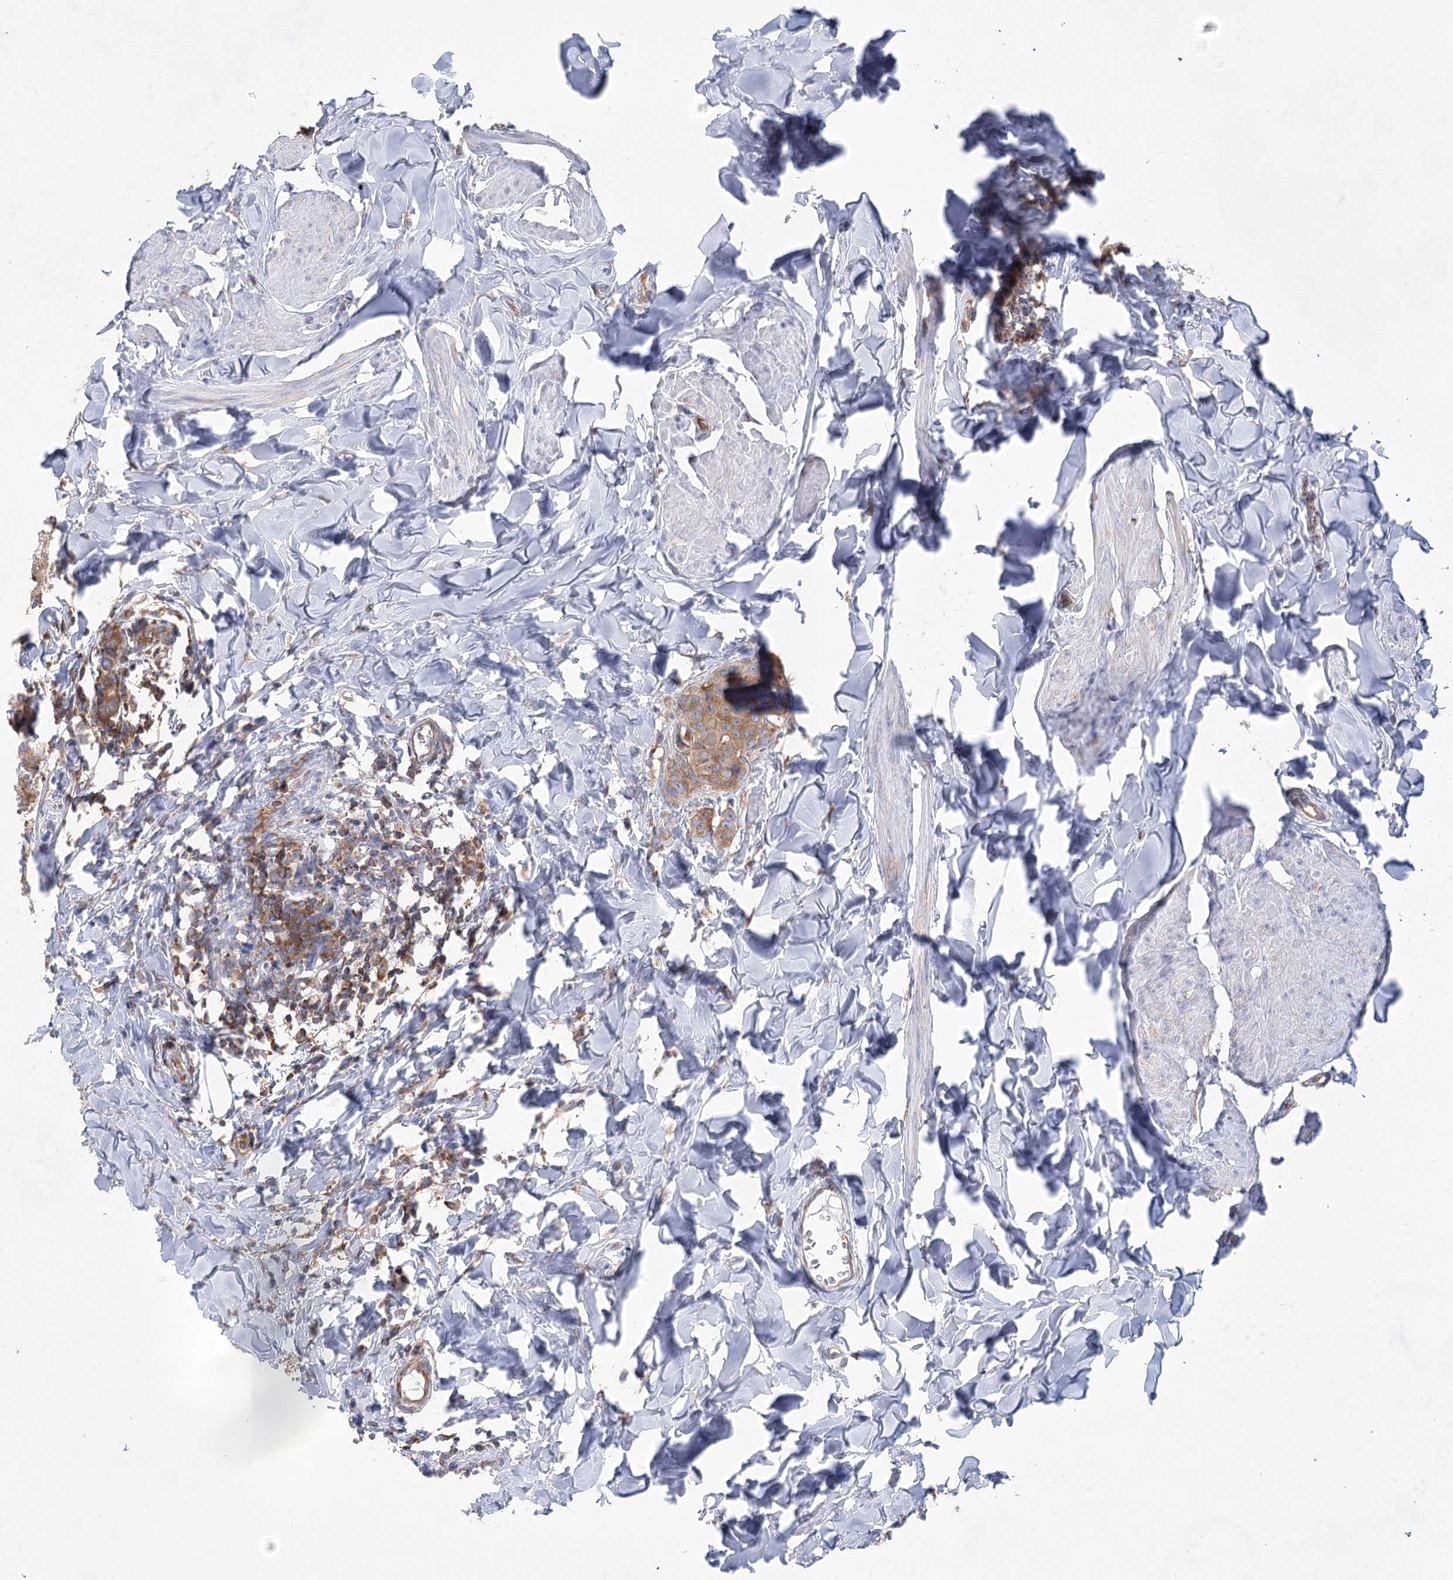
{"staining": {"intensity": "moderate", "quantity": ">75%", "location": "cytoplasmic/membranous"}, "tissue": "breast cancer", "cell_type": "Tumor cells", "image_type": "cancer", "snomed": [{"axis": "morphology", "description": "Duct carcinoma"}, {"axis": "topography", "description": "Breast"}], "caption": "An immunohistochemistry (IHC) image of tumor tissue is shown. Protein staining in brown highlights moderate cytoplasmic/membranous positivity in breast cancer within tumor cells.", "gene": "EIF3A", "patient": {"sex": "female", "age": 40}}